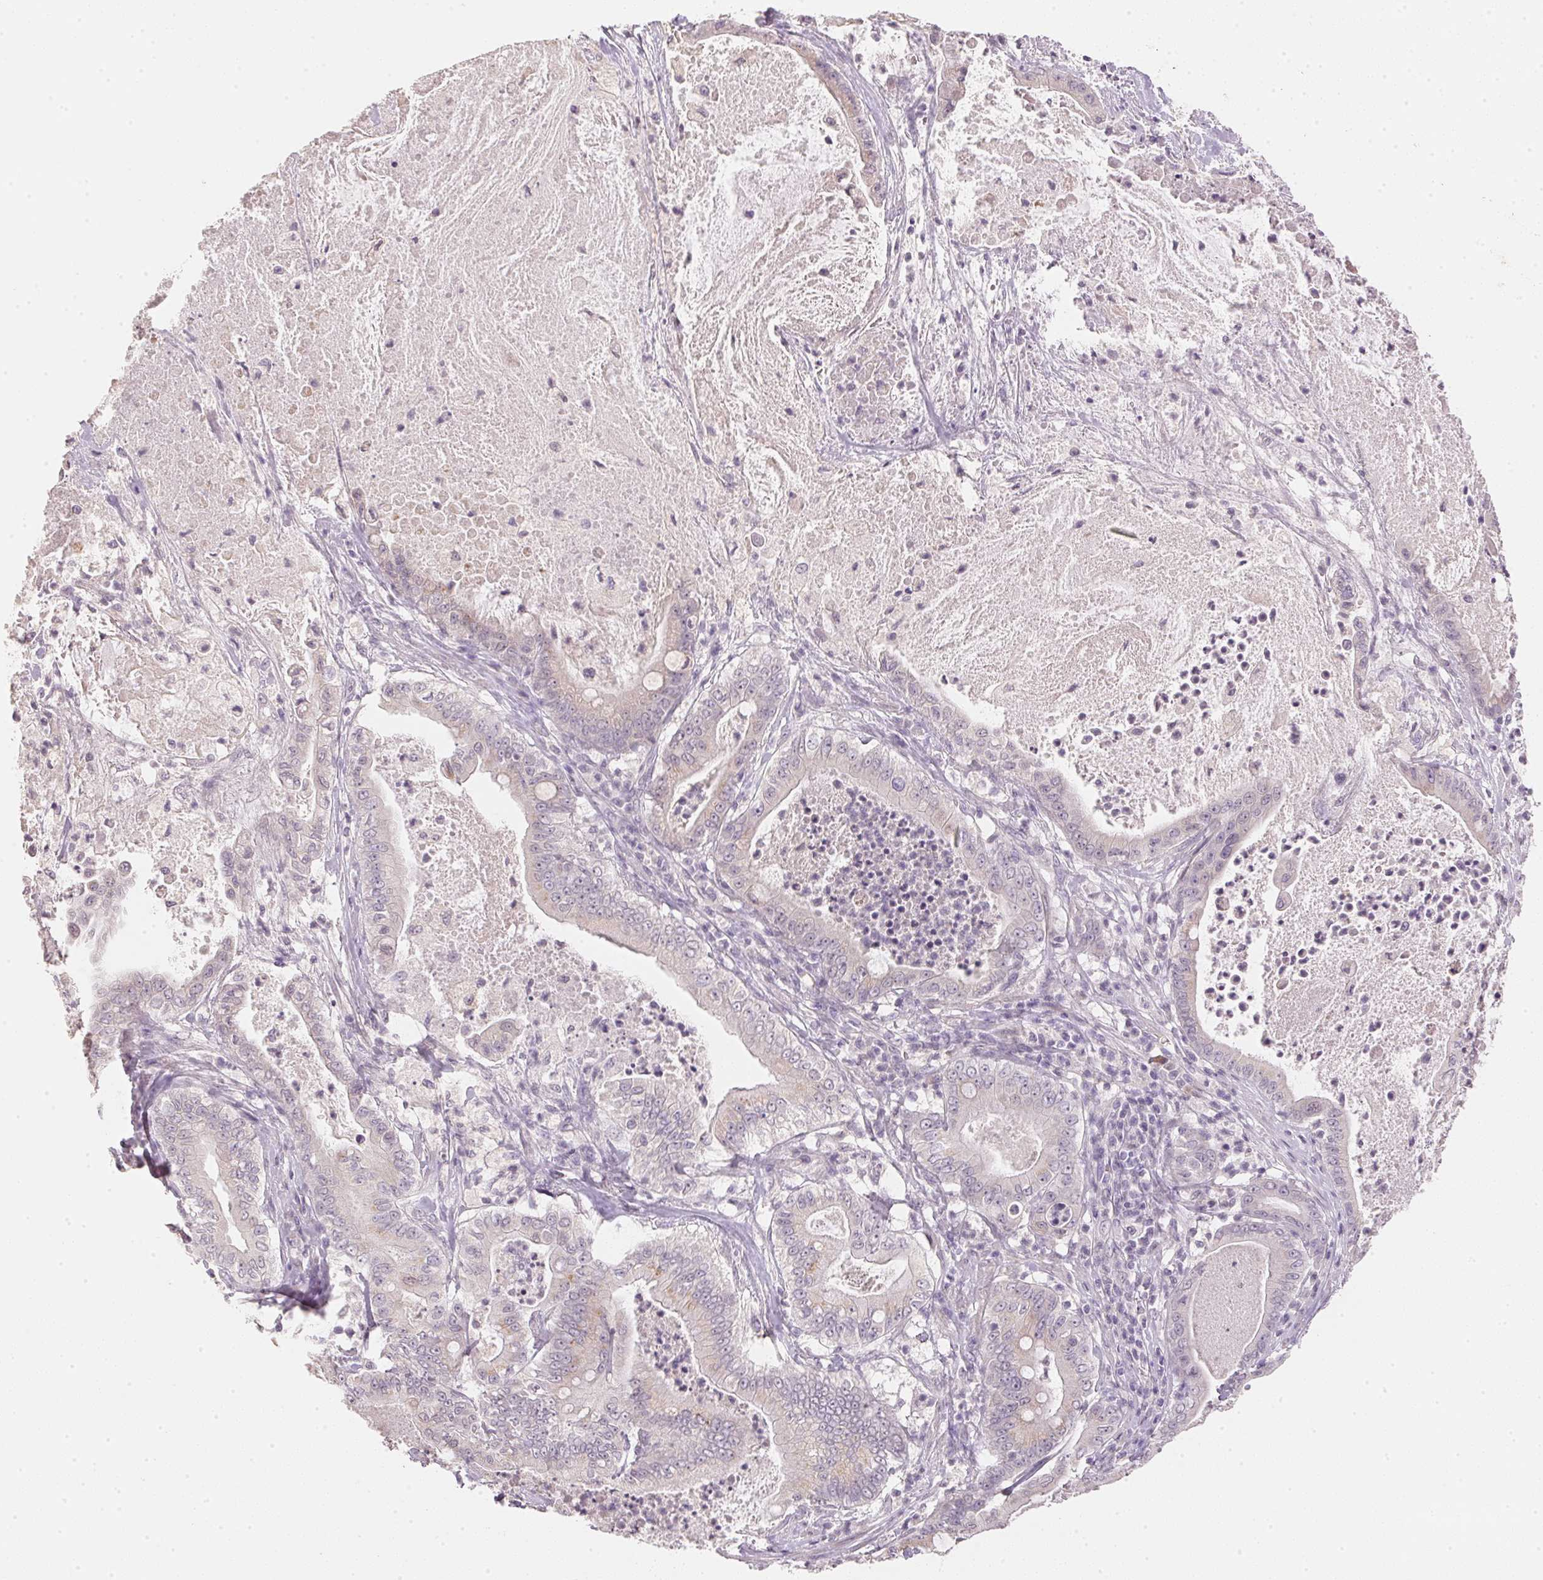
{"staining": {"intensity": "weak", "quantity": "<25%", "location": "cytoplasmic/membranous"}, "tissue": "pancreatic cancer", "cell_type": "Tumor cells", "image_type": "cancer", "snomed": [{"axis": "morphology", "description": "Adenocarcinoma, NOS"}, {"axis": "topography", "description": "Pancreas"}], "caption": "Immunohistochemistry of pancreatic adenocarcinoma displays no positivity in tumor cells.", "gene": "DHCR24", "patient": {"sex": "male", "age": 71}}